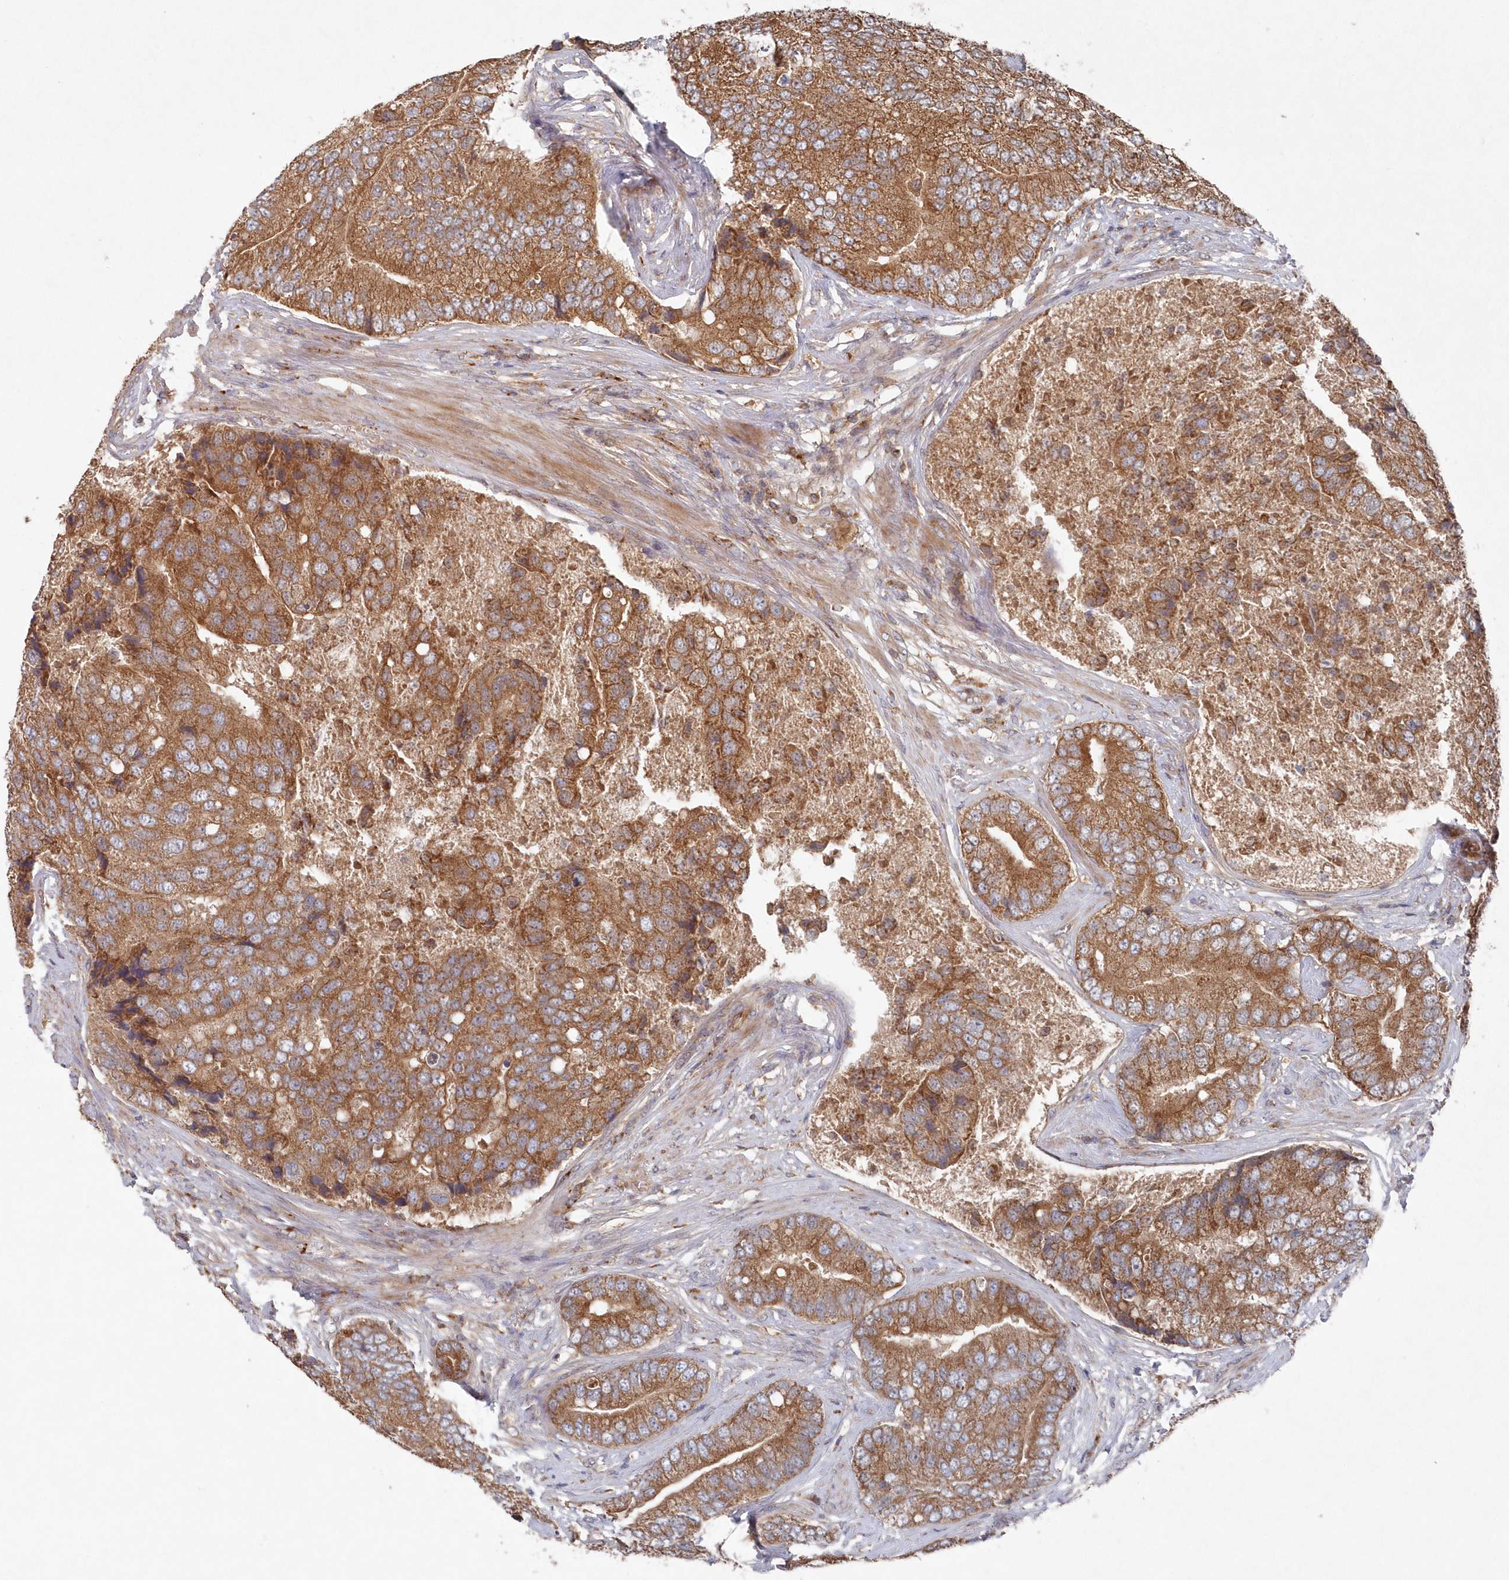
{"staining": {"intensity": "moderate", "quantity": ">75%", "location": "cytoplasmic/membranous"}, "tissue": "prostate cancer", "cell_type": "Tumor cells", "image_type": "cancer", "snomed": [{"axis": "morphology", "description": "Adenocarcinoma, High grade"}, {"axis": "topography", "description": "Prostate"}], "caption": "Brown immunohistochemical staining in human prostate cancer (adenocarcinoma (high-grade)) demonstrates moderate cytoplasmic/membranous staining in about >75% of tumor cells.", "gene": "ASNSD1", "patient": {"sex": "male", "age": 70}}